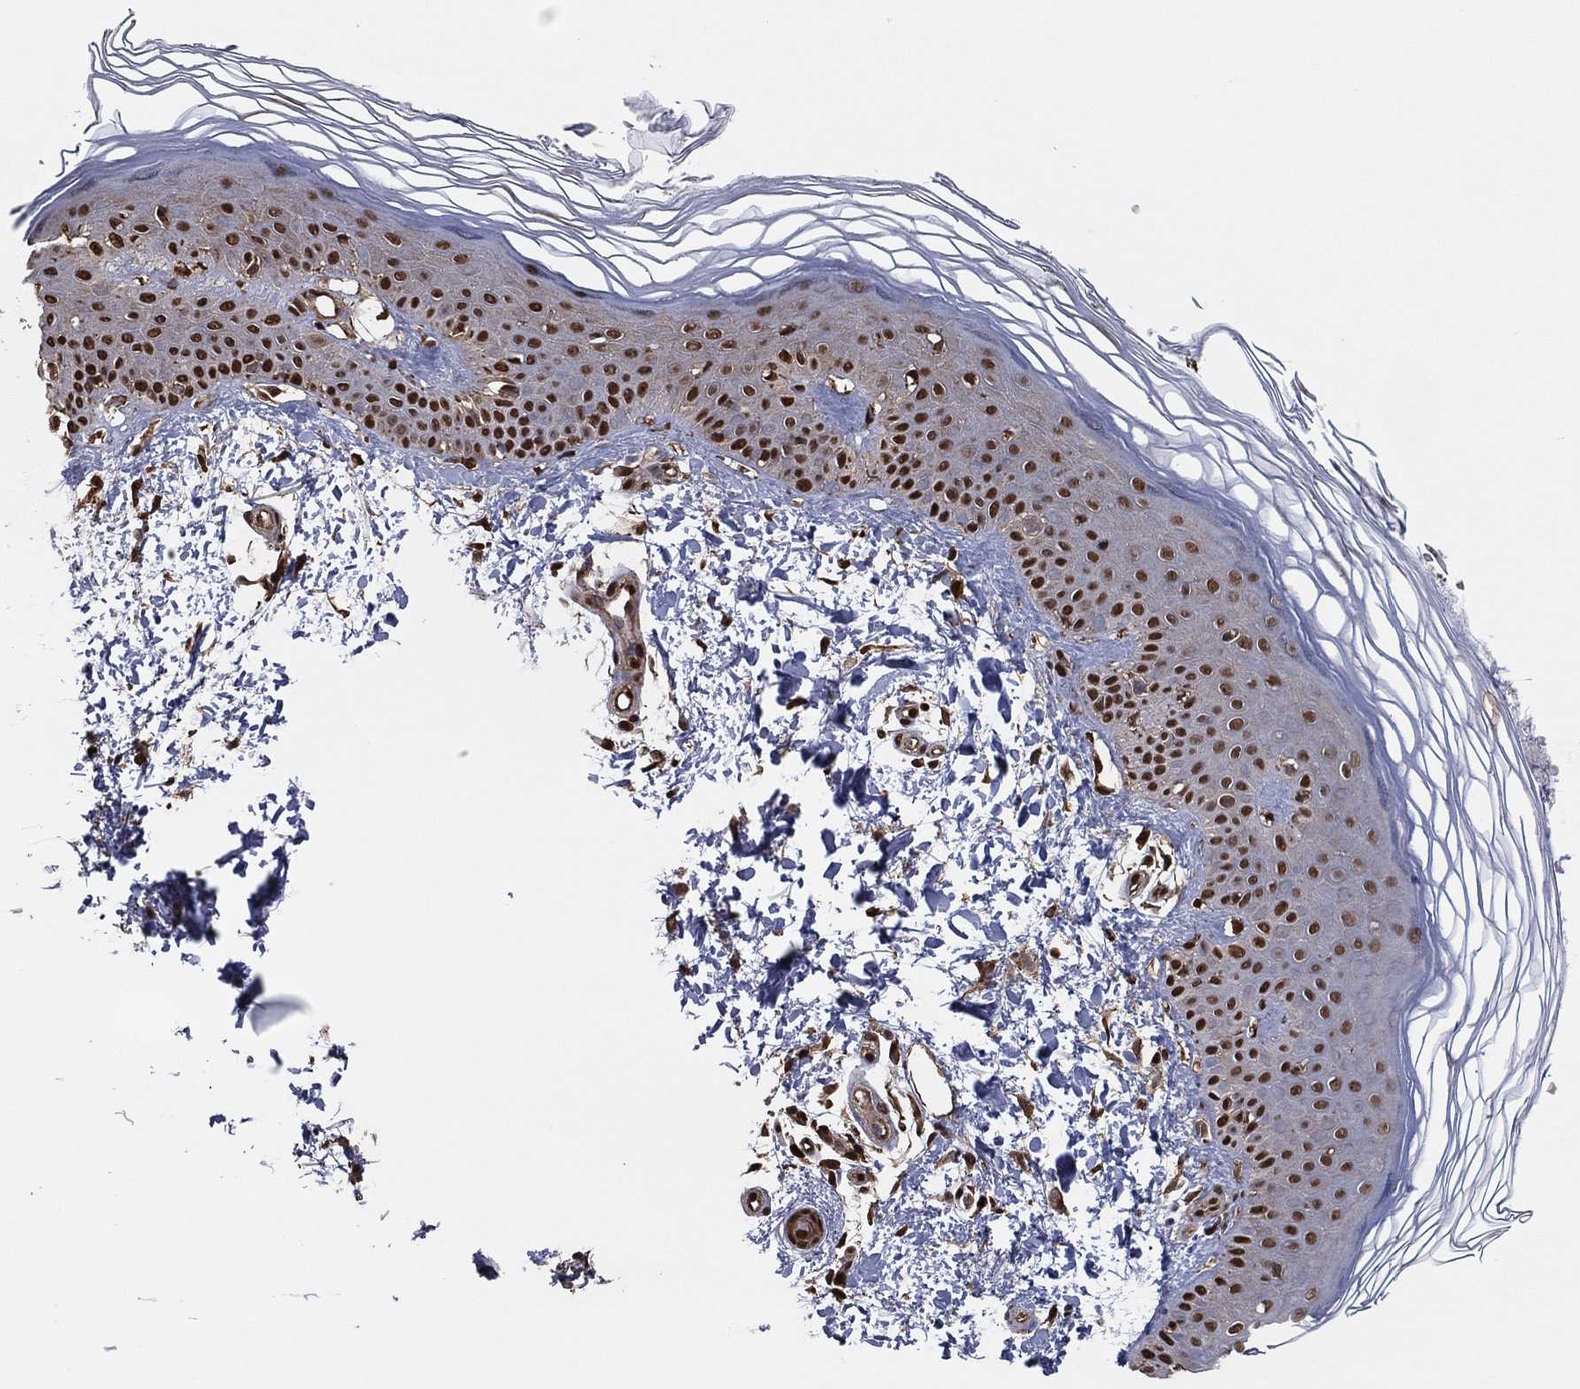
{"staining": {"intensity": "strong", "quantity": ">75%", "location": "nuclear"}, "tissue": "skin", "cell_type": "Fibroblasts", "image_type": "normal", "snomed": [{"axis": "morphology", "description": "Normal tissue, NOS"}, {"axis": "topography", "description": "Skin"}], "caption": "This histopathology image reveals IHC staining of benign human skin, with high strong nuclear positivity in approximately >75% of fibroblasts.", "gene": "GAPDH", "patient": {"sex": "female", "age": 62}}